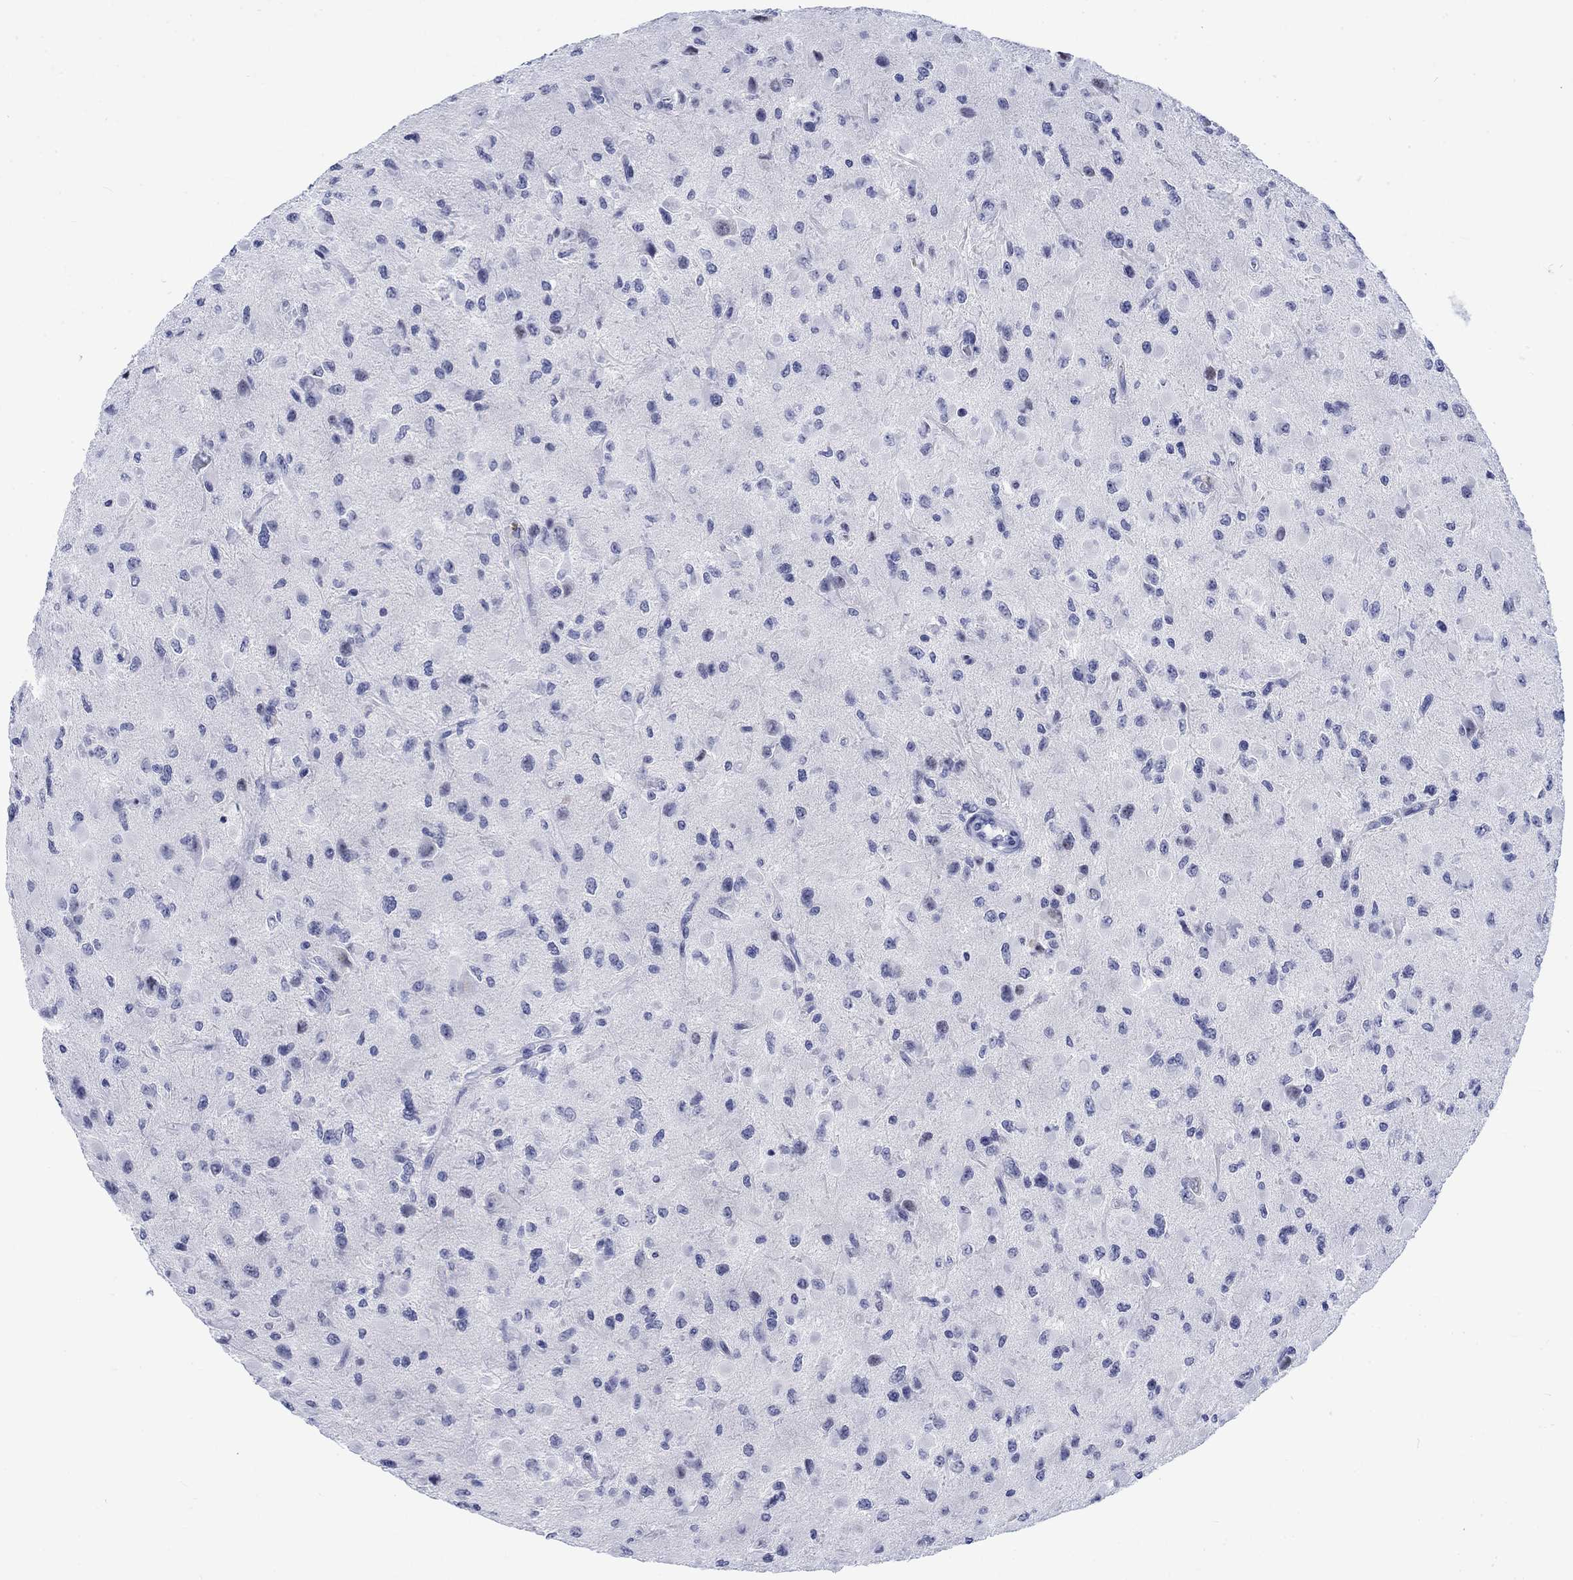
{"staining": {"intensity": "negative", "quantity": "none", "location": "none"}, "tissue": "glioma", "cell_type": "Tumor cells", "image_type": "cancer", "snomed": [{"axis": "morphology", "description": "Glioma, malignant, High grade"}, {"axis": "topography", "description": "Cerebral cortex"}], "caption": "This is an immunohistochemistry micrograph of human high-grade glioma (malignant). There is no positivity in tumor cells.", "gene": "KRT76", "patient": {"sex": "male", "age": 35}}